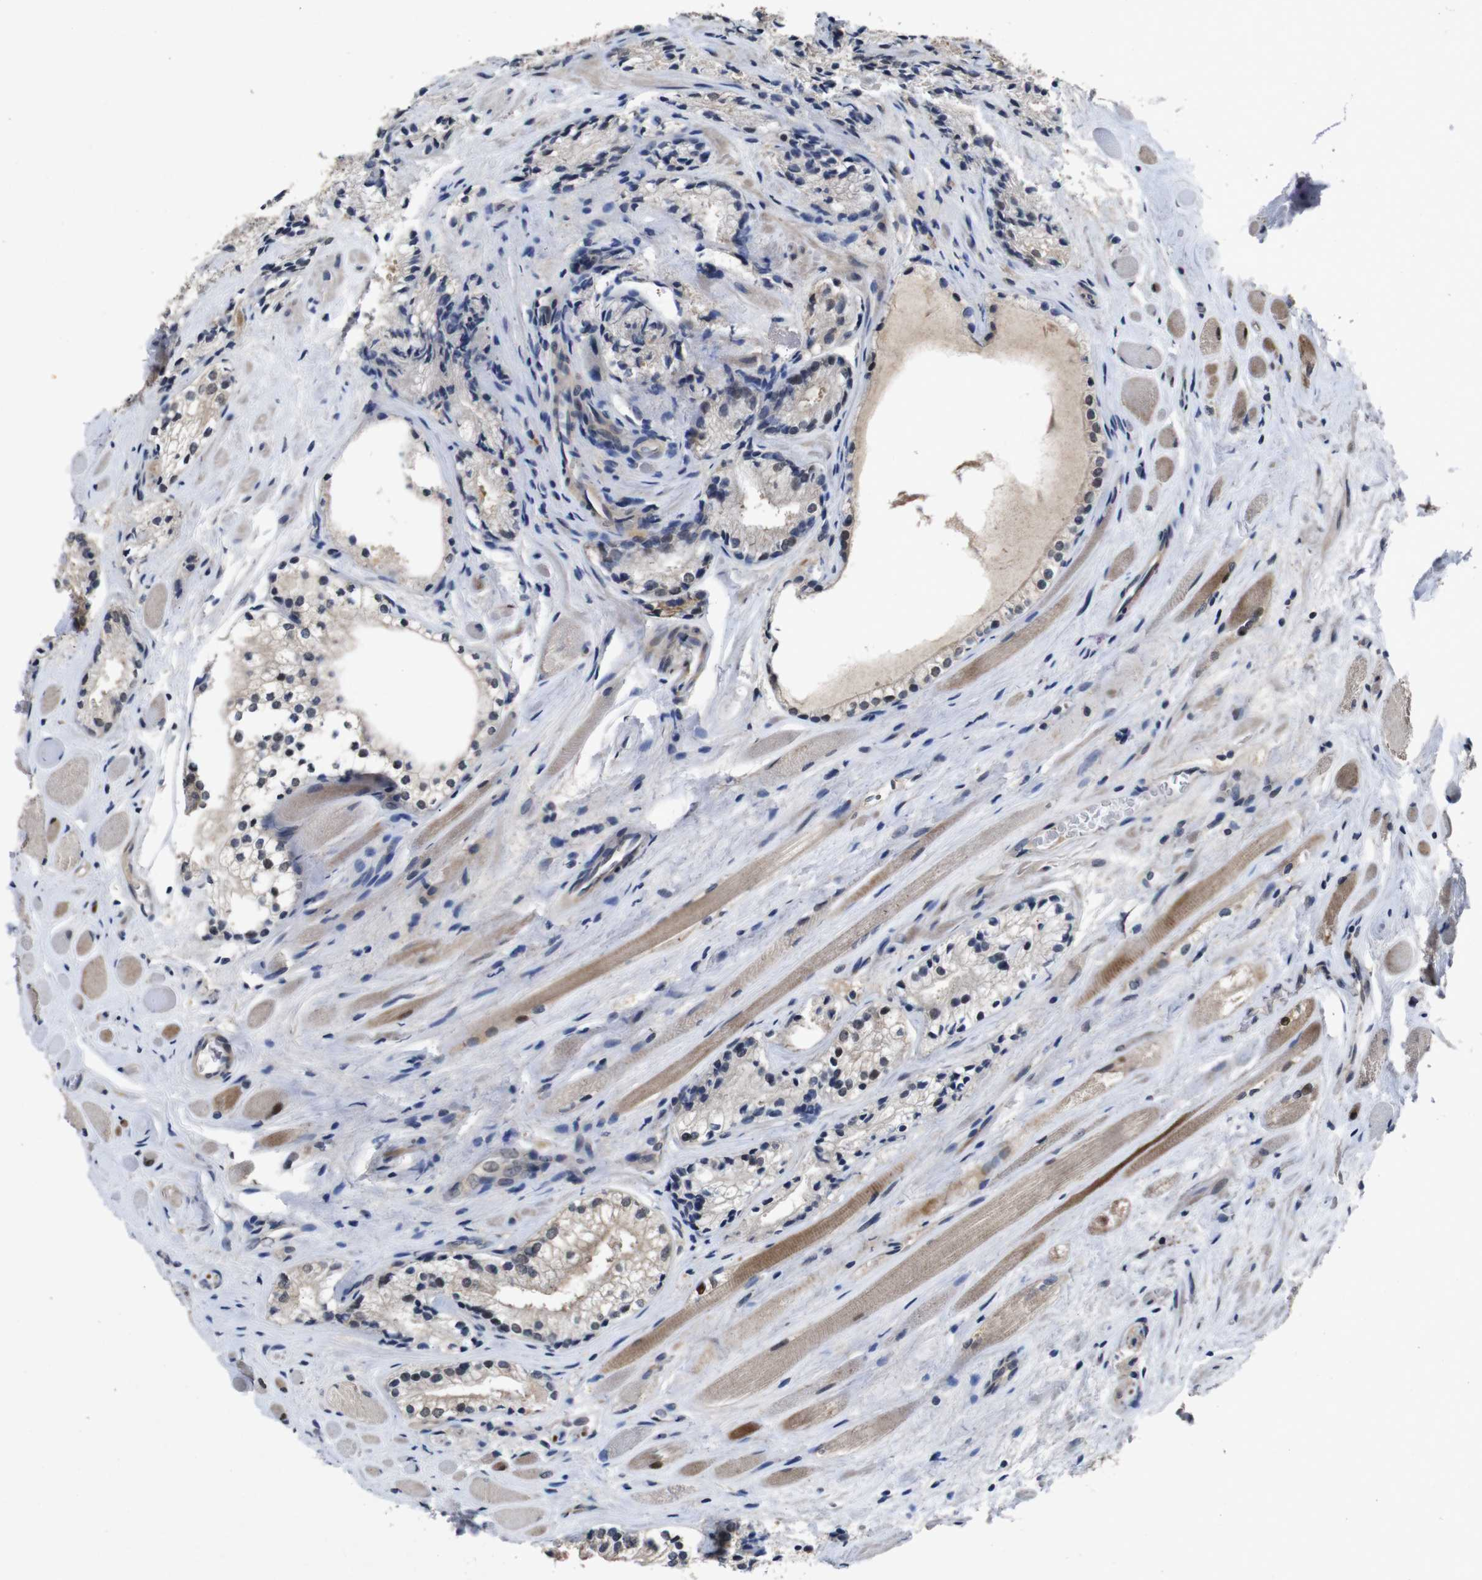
{"staining": {"intensity": "weak", "quantity": "25%-75%", "location": "cytoplasmic/membranous,nuclear"}, "tissue": "prostate cancer", "cell_type": "Tumor cells", "image_type": "cancer", "snomed": [{"axis": "morphology", "description": "Adenocarcinoma, Low grade"}, {"axis": "topography", "description": "Prostate"}], "caption": "Immunohistochemical staining of prostate adenocarcinoma (low-grade) reveals weak cytoplasmic/membranous and nuclear protein positivity in about 25%-75% of tumor cells. Ihc stains the protein of interest in brown and the nuclei are stained blue.", "gene": "AKT3", "patient": {"sex": "male", "age": 60}}